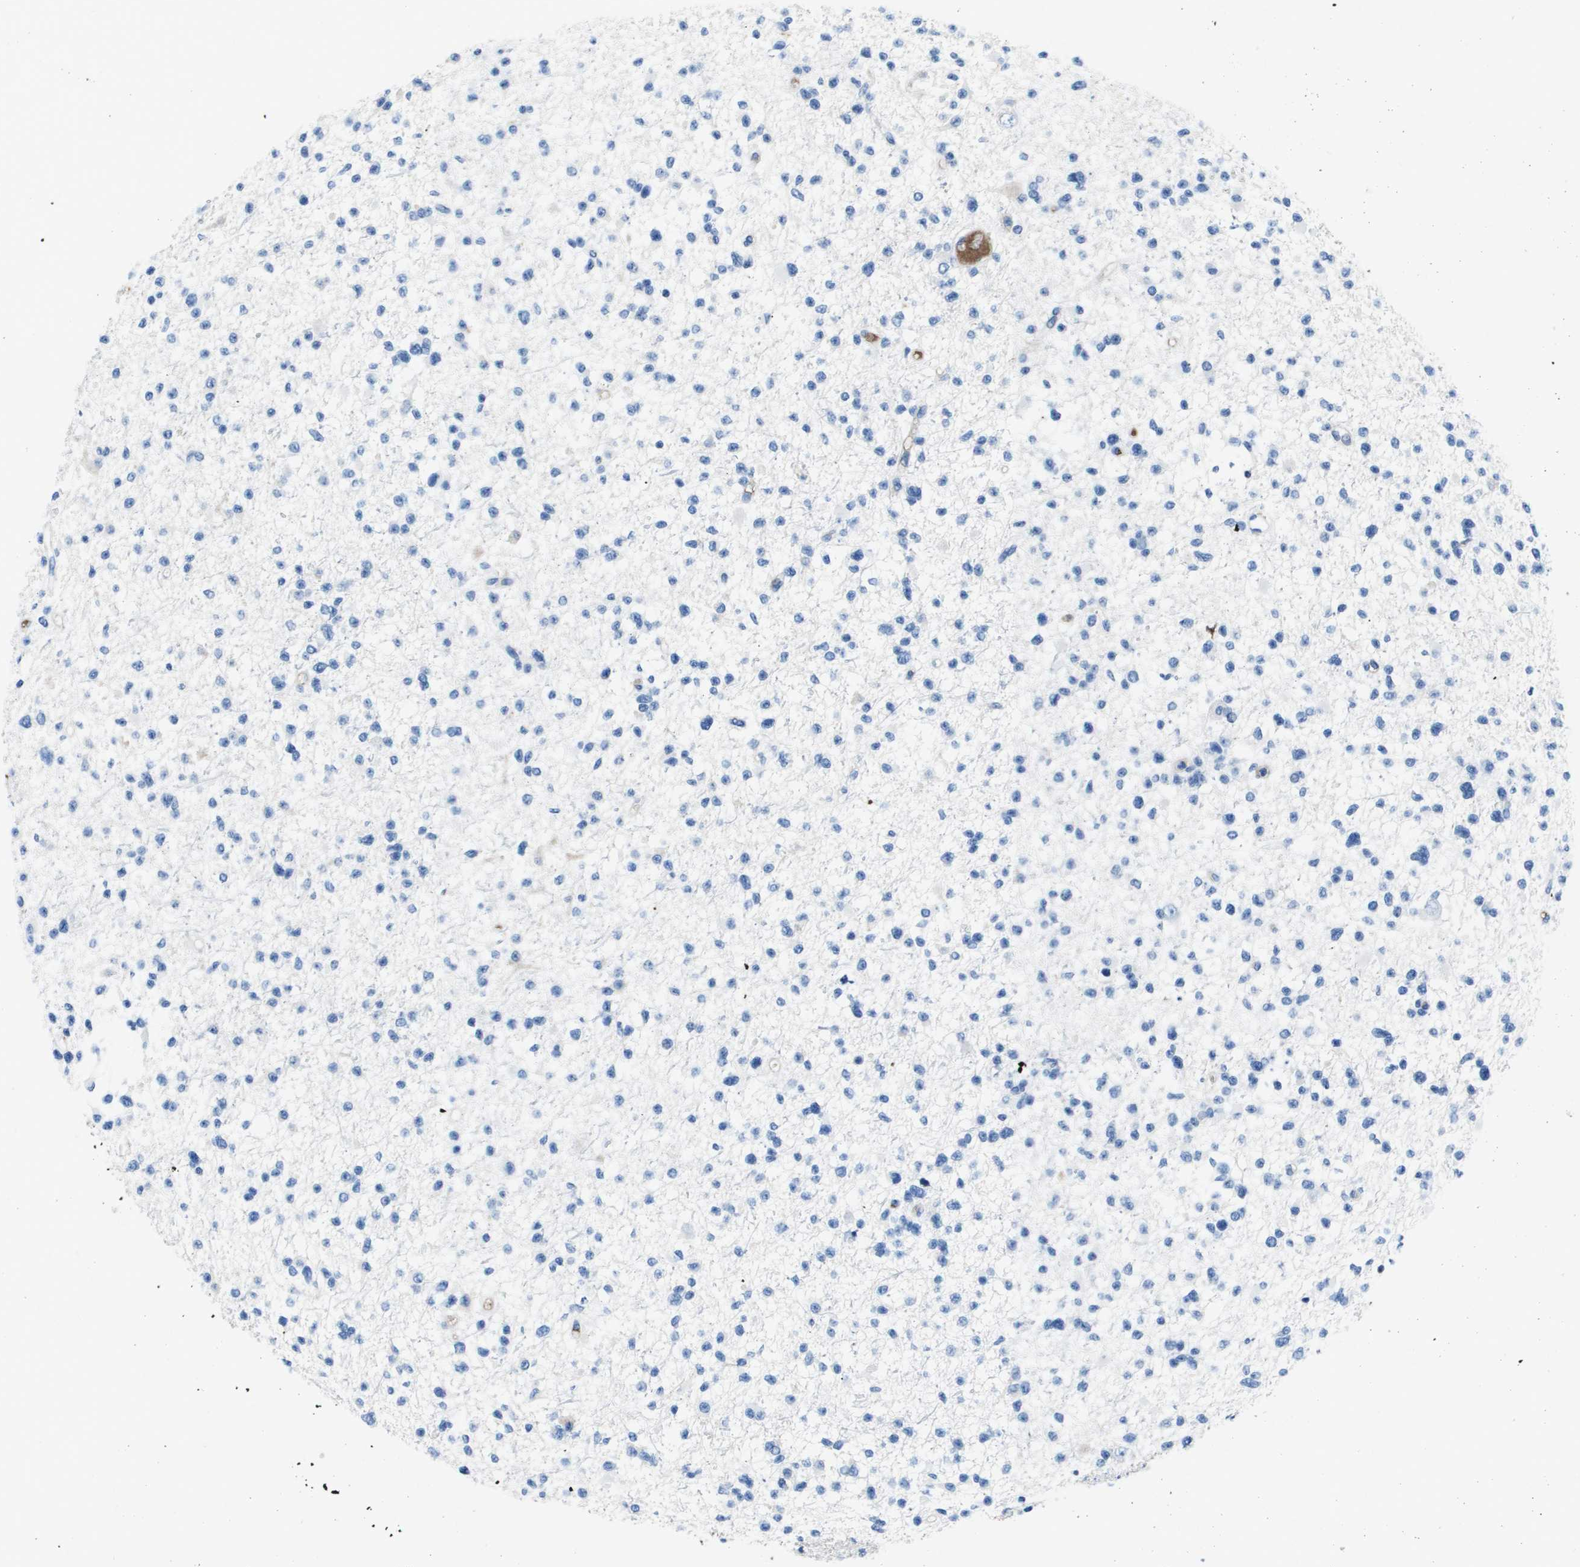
{"staining": {"intensity": "negative", "quantity": "none", "location": "none"}, "tissue": "glioma", "cell_type": "Tumor cells", "image_type": "cancer", "snomed": [{"axis": "morphology", "description": "Glioma, malignant, Low grade"}, {"axis": "topography", "description": "Brain"}], "caption": "A high-resolution micrograph shows immunohistochemistry (IHC) staining of malignant low-grade glioma, which demonstrates no significant staining in tumor cells.", "gene": "VTN", "patient": {"sex": "female", "age": 22}}